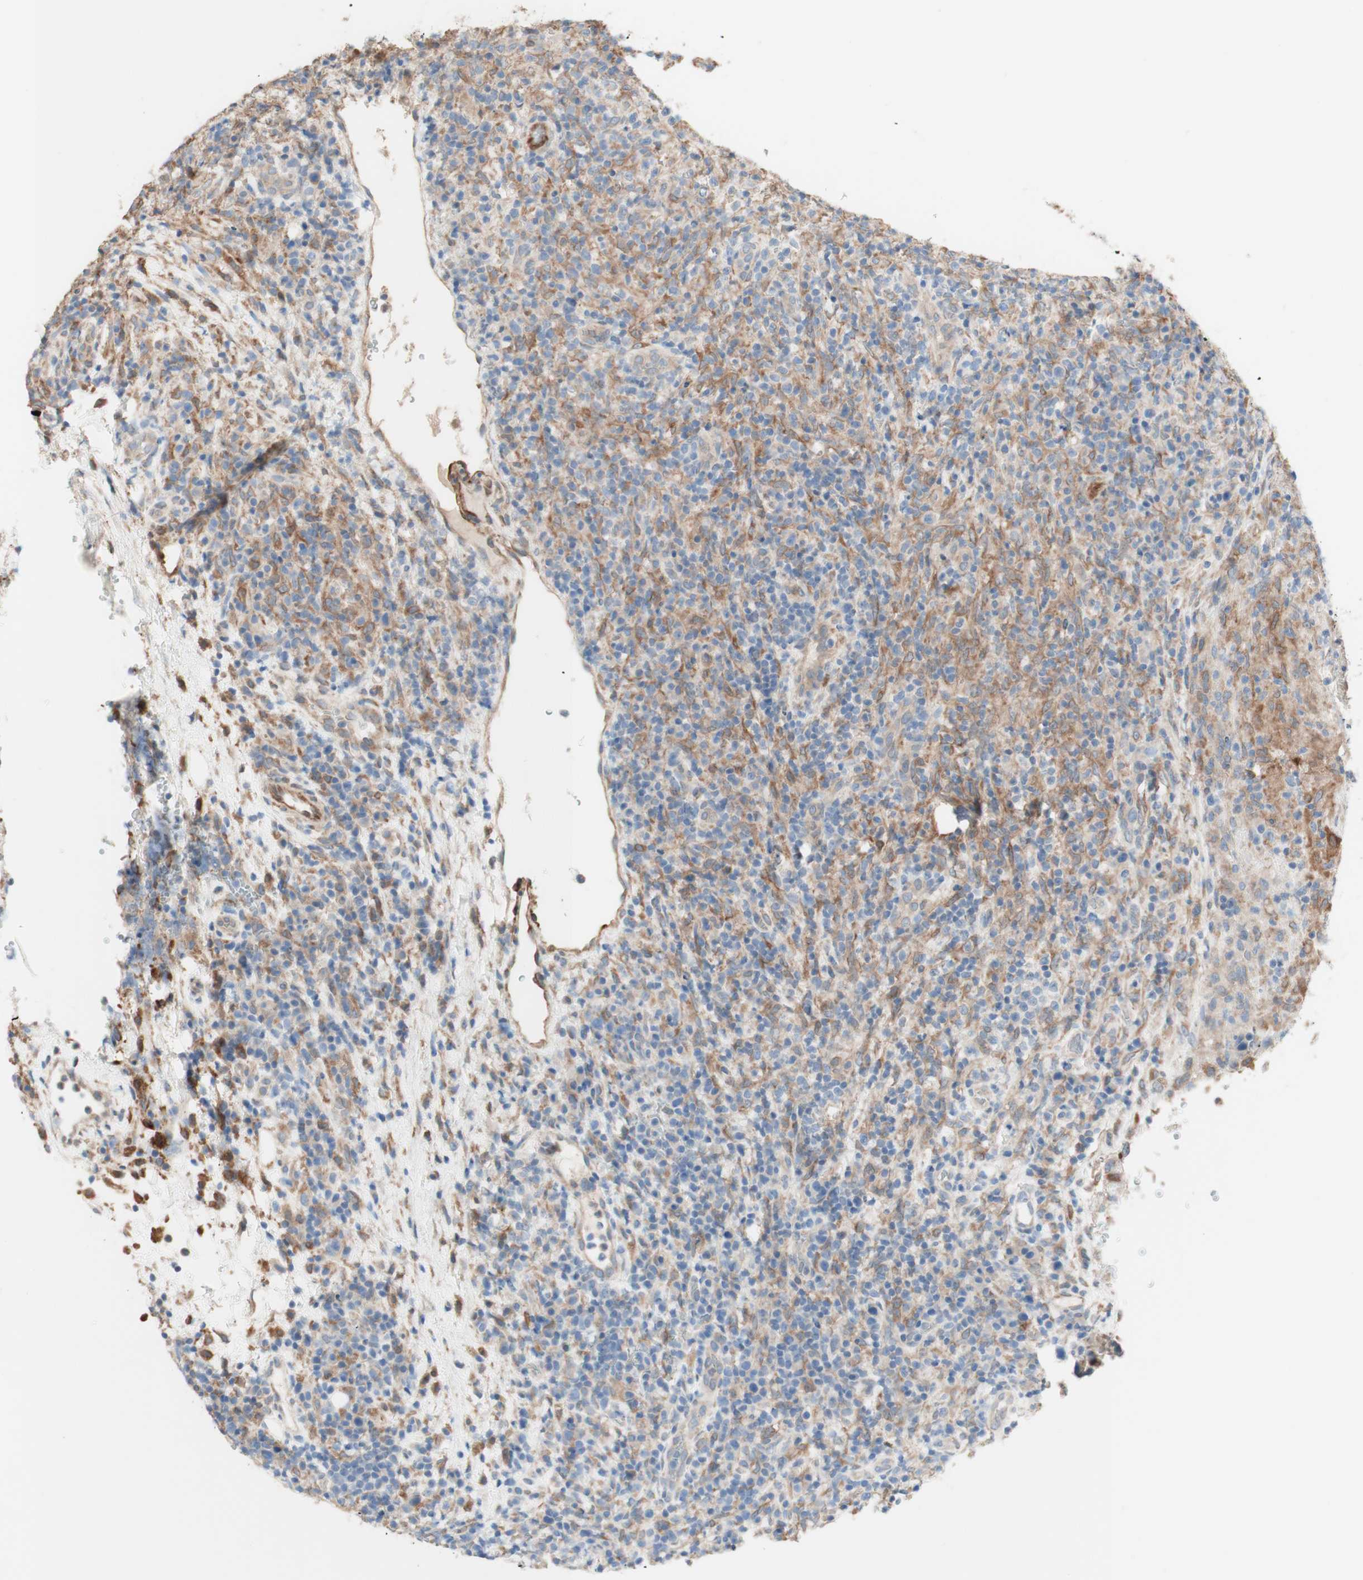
{"staining": {"intensity": "weak", "quantity": "25%-75%", "location": "cytoplasmic/membranous"}, "tissue": "lymphoma", "cell_type": "Tumor cells", "image_type": "cancer", "snomed": [{"axis": "morphology", "description": "Malignant lymphoma, non-Hodgkin's type, High grade"}, {"axis": "topography", "description": "Lymph node"}], "caption": "The micrograph displays a brown stain indicating the presence of a protein in the cytoplasmic/membranous of tumor cells in malignant lymphoma, non-Hodgkin's type (high-grade).", "gene": "COMT", "patient": {"sex": "female", "age": 76}}